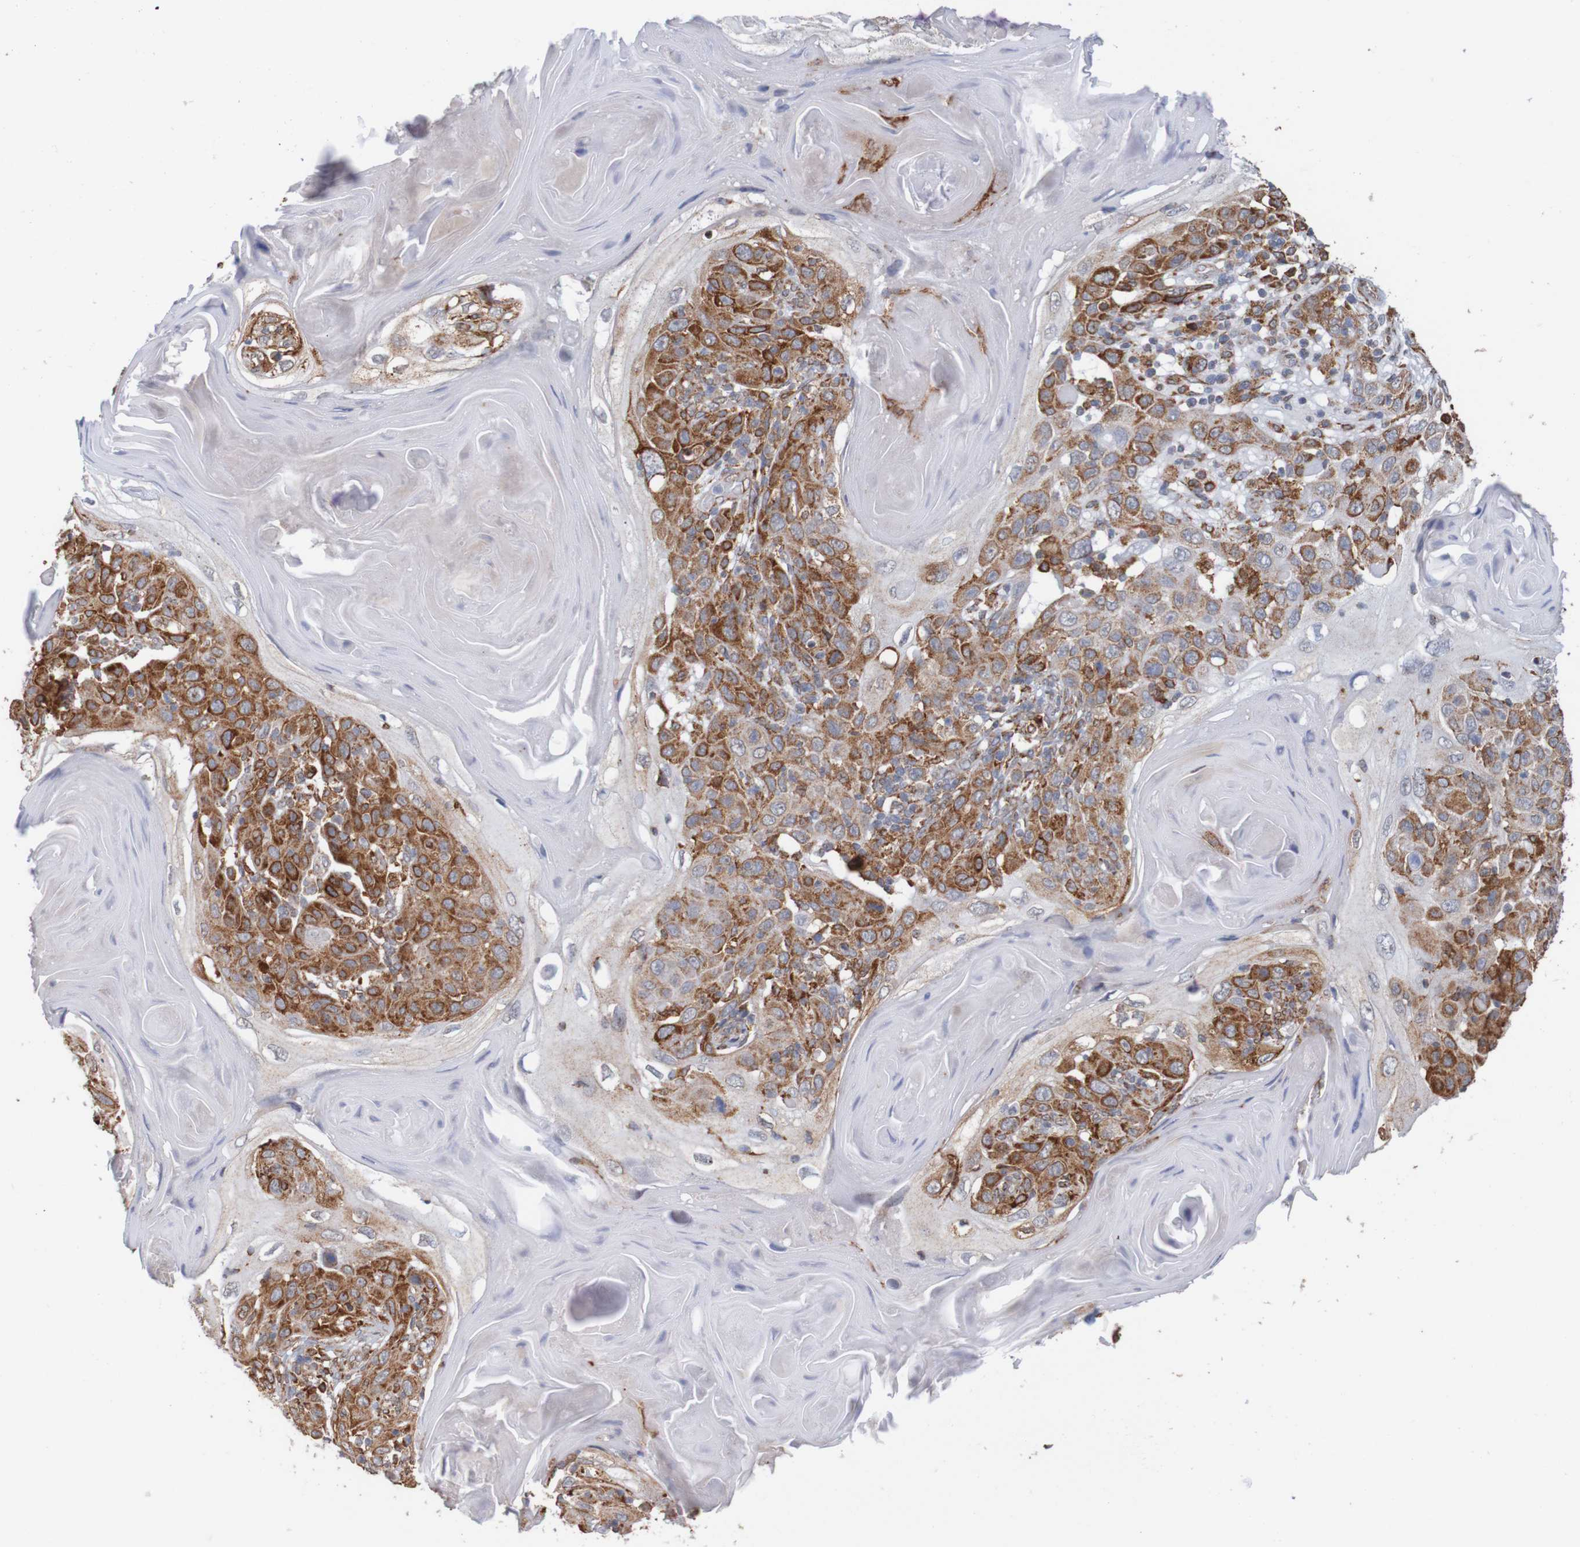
{"staining": {"intensity": "strong", "quantity": "25%-75%", "location": "cytoplasmic/membranous"}, "tissue": "skin cancer", "cell_type": "Tumor cells", "image_type": "cancer", "snomed": [{"axis": "morphology", "description": "Squamous cell carcinoma, NOS"}, {"axis": "topography", "description": "Skin"}], "caption": "Strong cytoplasmic/membranous staining for a protein is identified in about 25%-75% of tumor cells of squamous cell carcinoma (skin) using immunohistochemistry.", "gene": "PDIA3", "patient": {"sex": "female", "age": 88}}